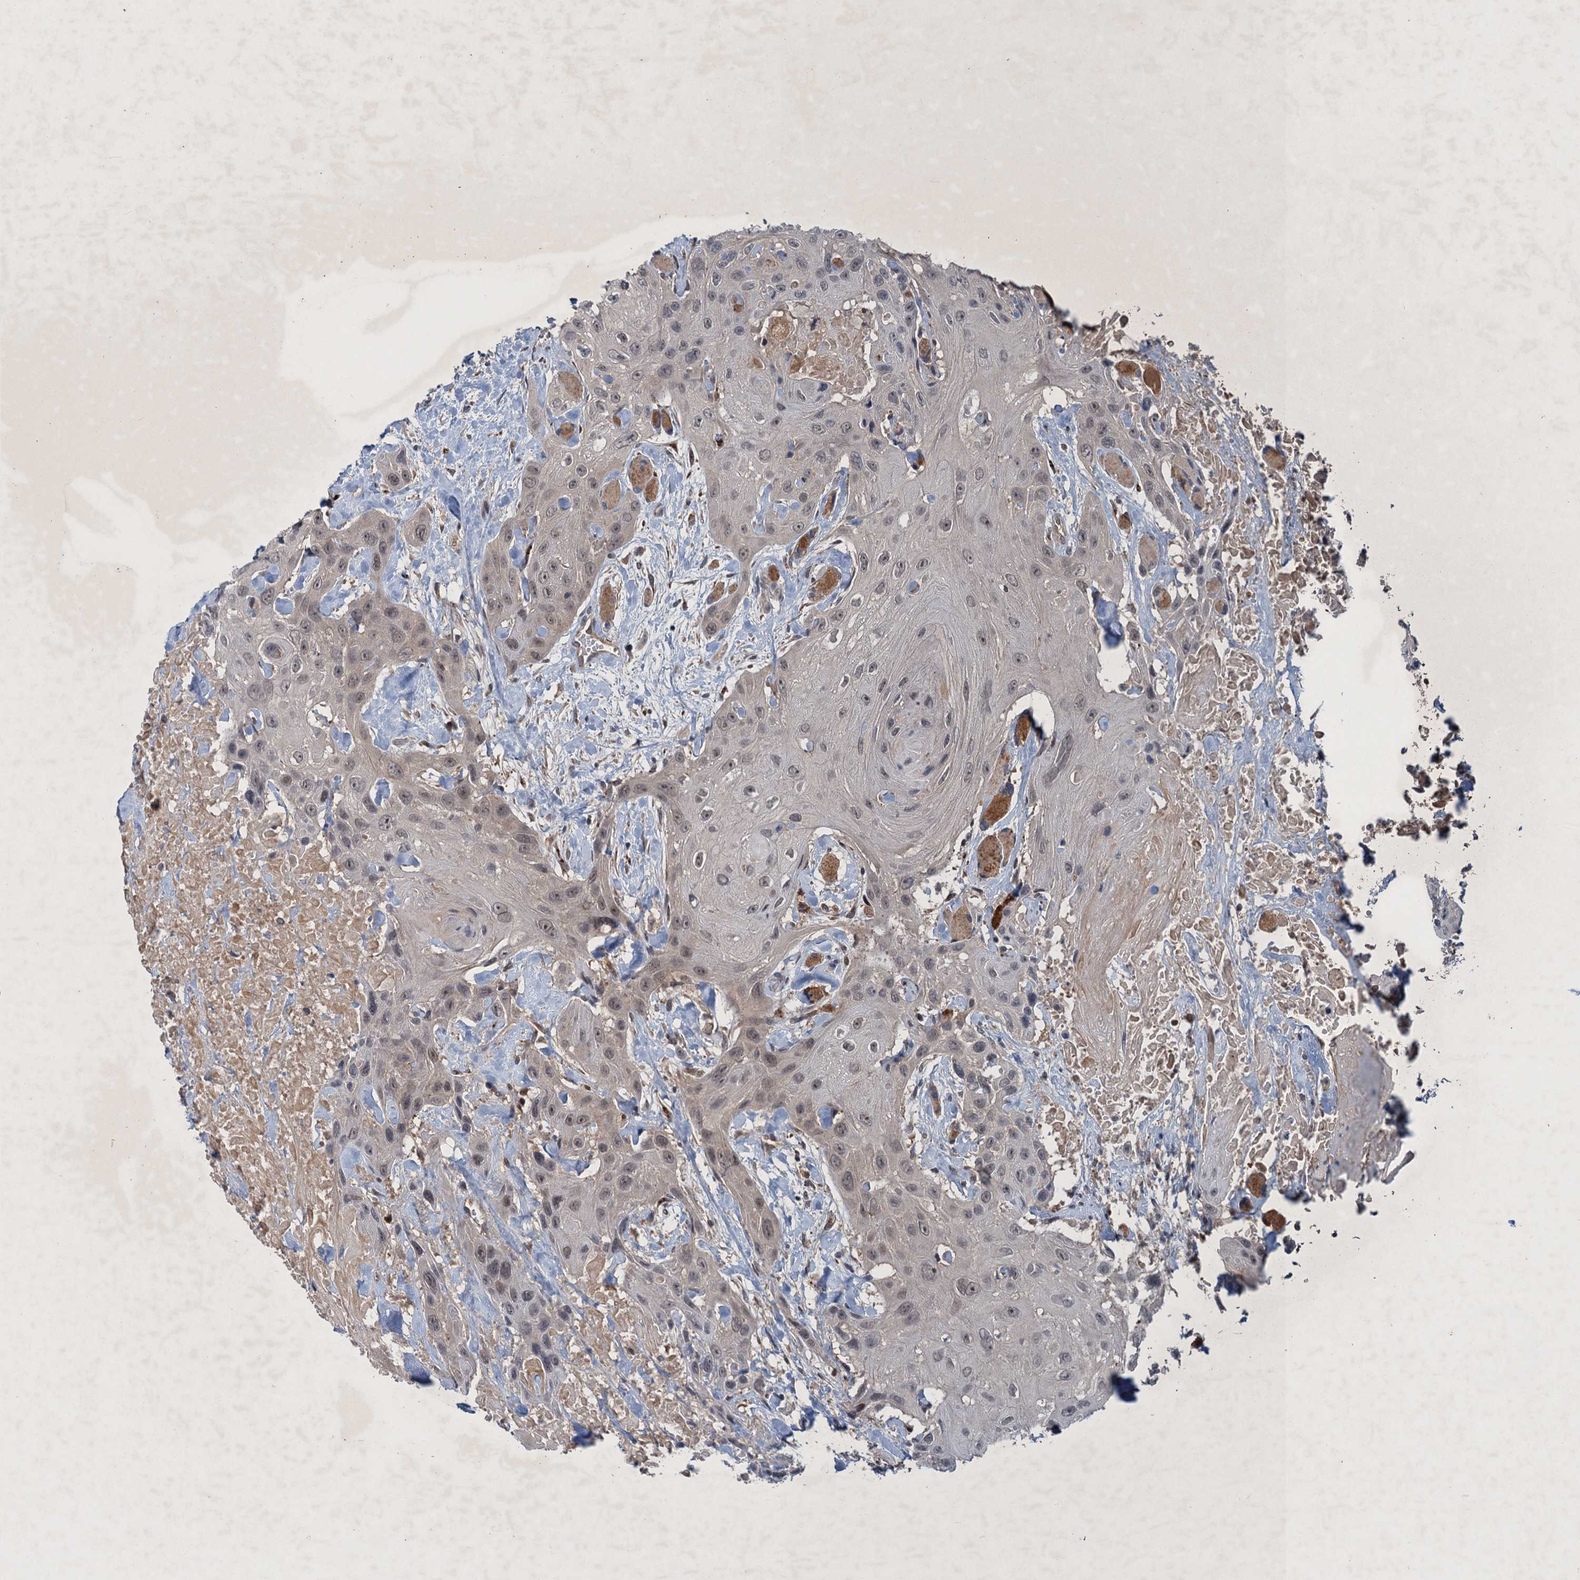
{"staining": {"intensity": "weak", "quantity": "25%-75%", "location": "nuclear"}, "tissue": "head and neck cancer", "cell_type": "Tumor cells", "image_type": "cancer", "snomed": [{"axis": "morphology", "description": "Squamous cell carcinoma, NOS"}, {"axis": "topography", "description": "Head-Neck"}], "caption": "Head and neck cancer (squamous cell carcinoma) stained with DAB immunohistochemistry (IHC) demonstrates low levels of weak nuclear staining in approximately 25%-75% of tumor cells.", "gene": "RNF165", "patient": {"sex": "male", "age": 81}}